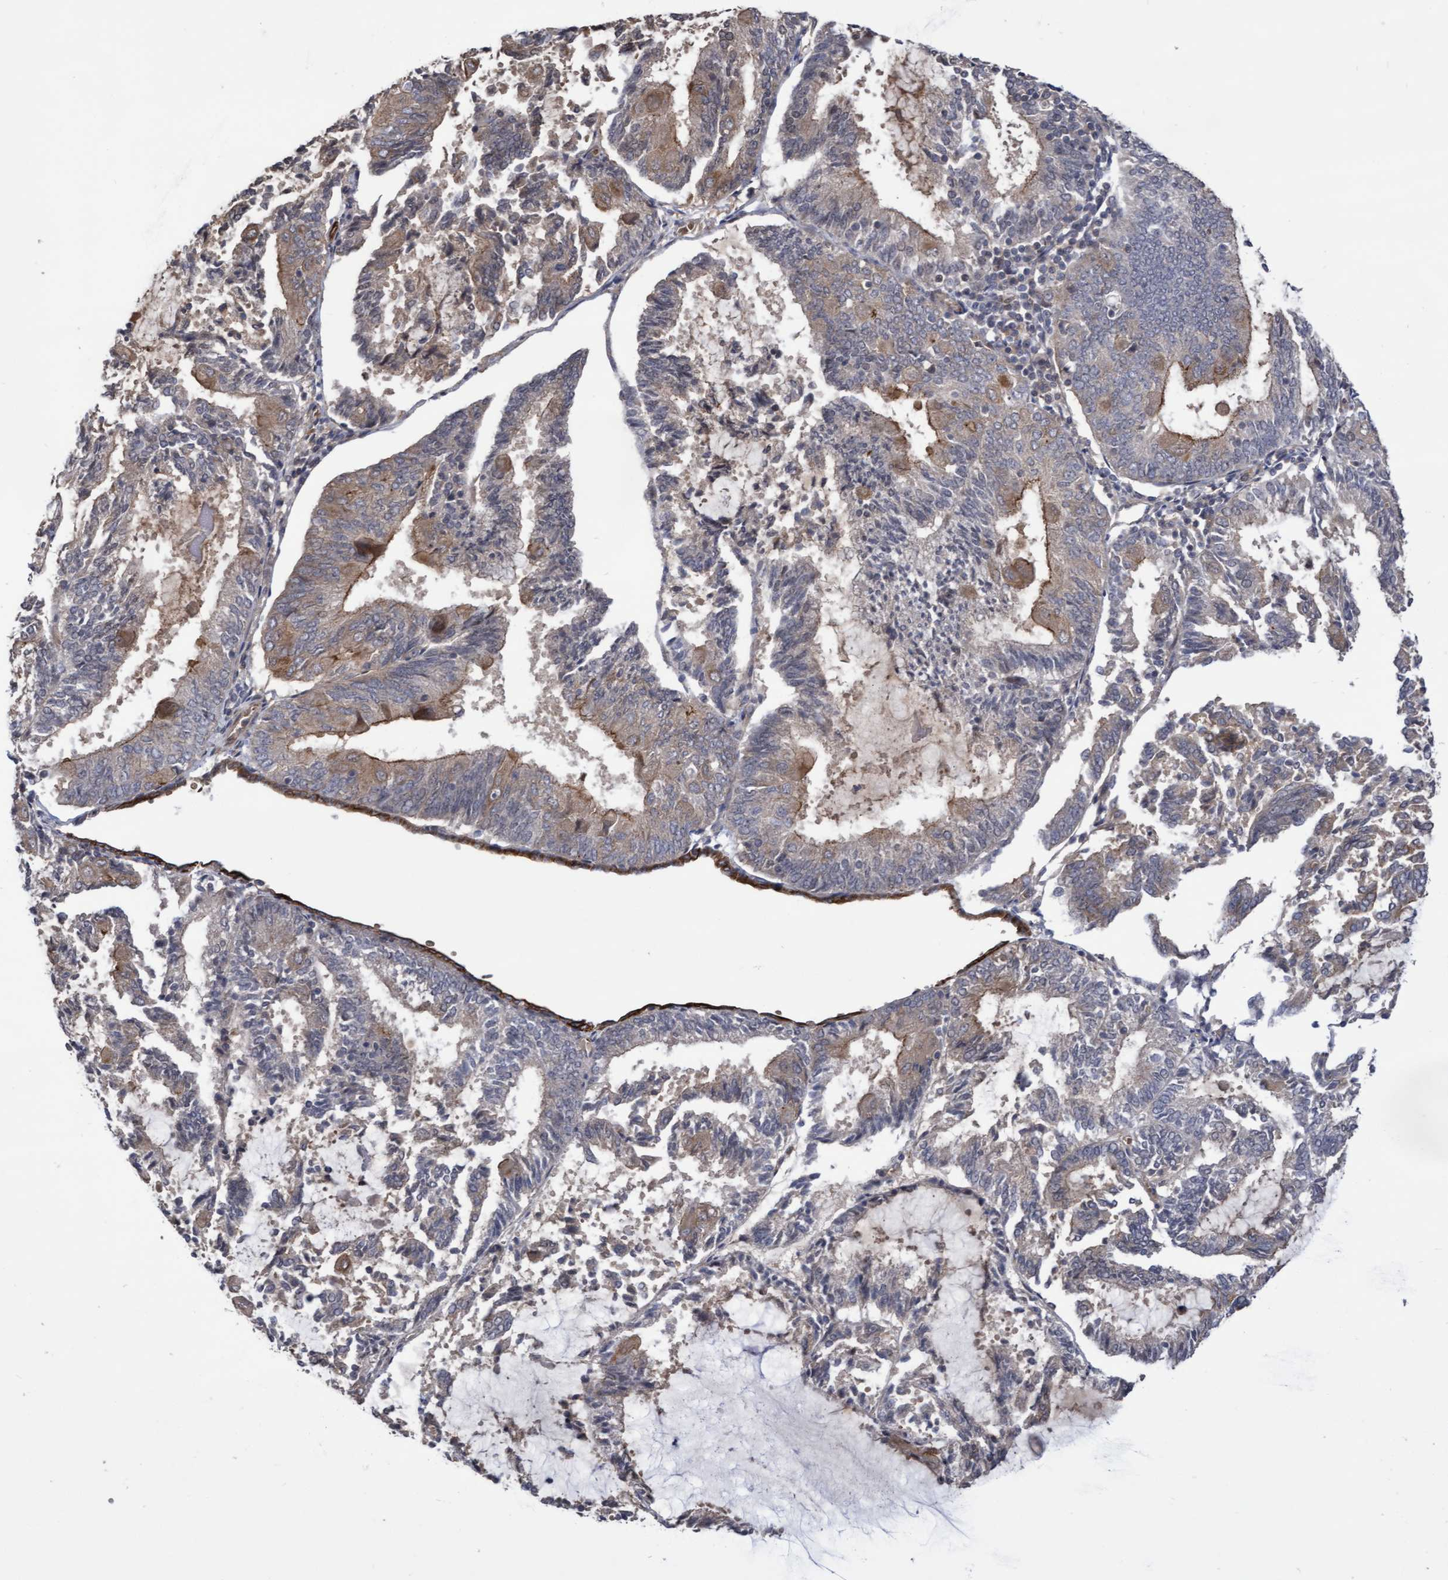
{"staining": {"intensity": "weak", "quantity": "25%-75%", "location": "cytoplasmic/membranous"}, "tissue": "endometrial cancer", "cell_type": "Tumor cells", "image_type": "cancer", "snomed": [{"axis": "morphology", "description": "Adenocarcinoma, NOS"}, {"axis": "topography", "description": "Endometrium"}], "caption": "Immunohistochemical staining of endometrial cancer displays weak cytoplasmic/membranous protein staining in approximately 25%-75% of tumor cells. The staining was performed using DAB (3,3'-diaminobenzidine), with brown indicating positive protein expression. Nuclei are stained blue with hematoxylin.", "gene": "COBL", "patient": {"sex": "female", "age": 81}}